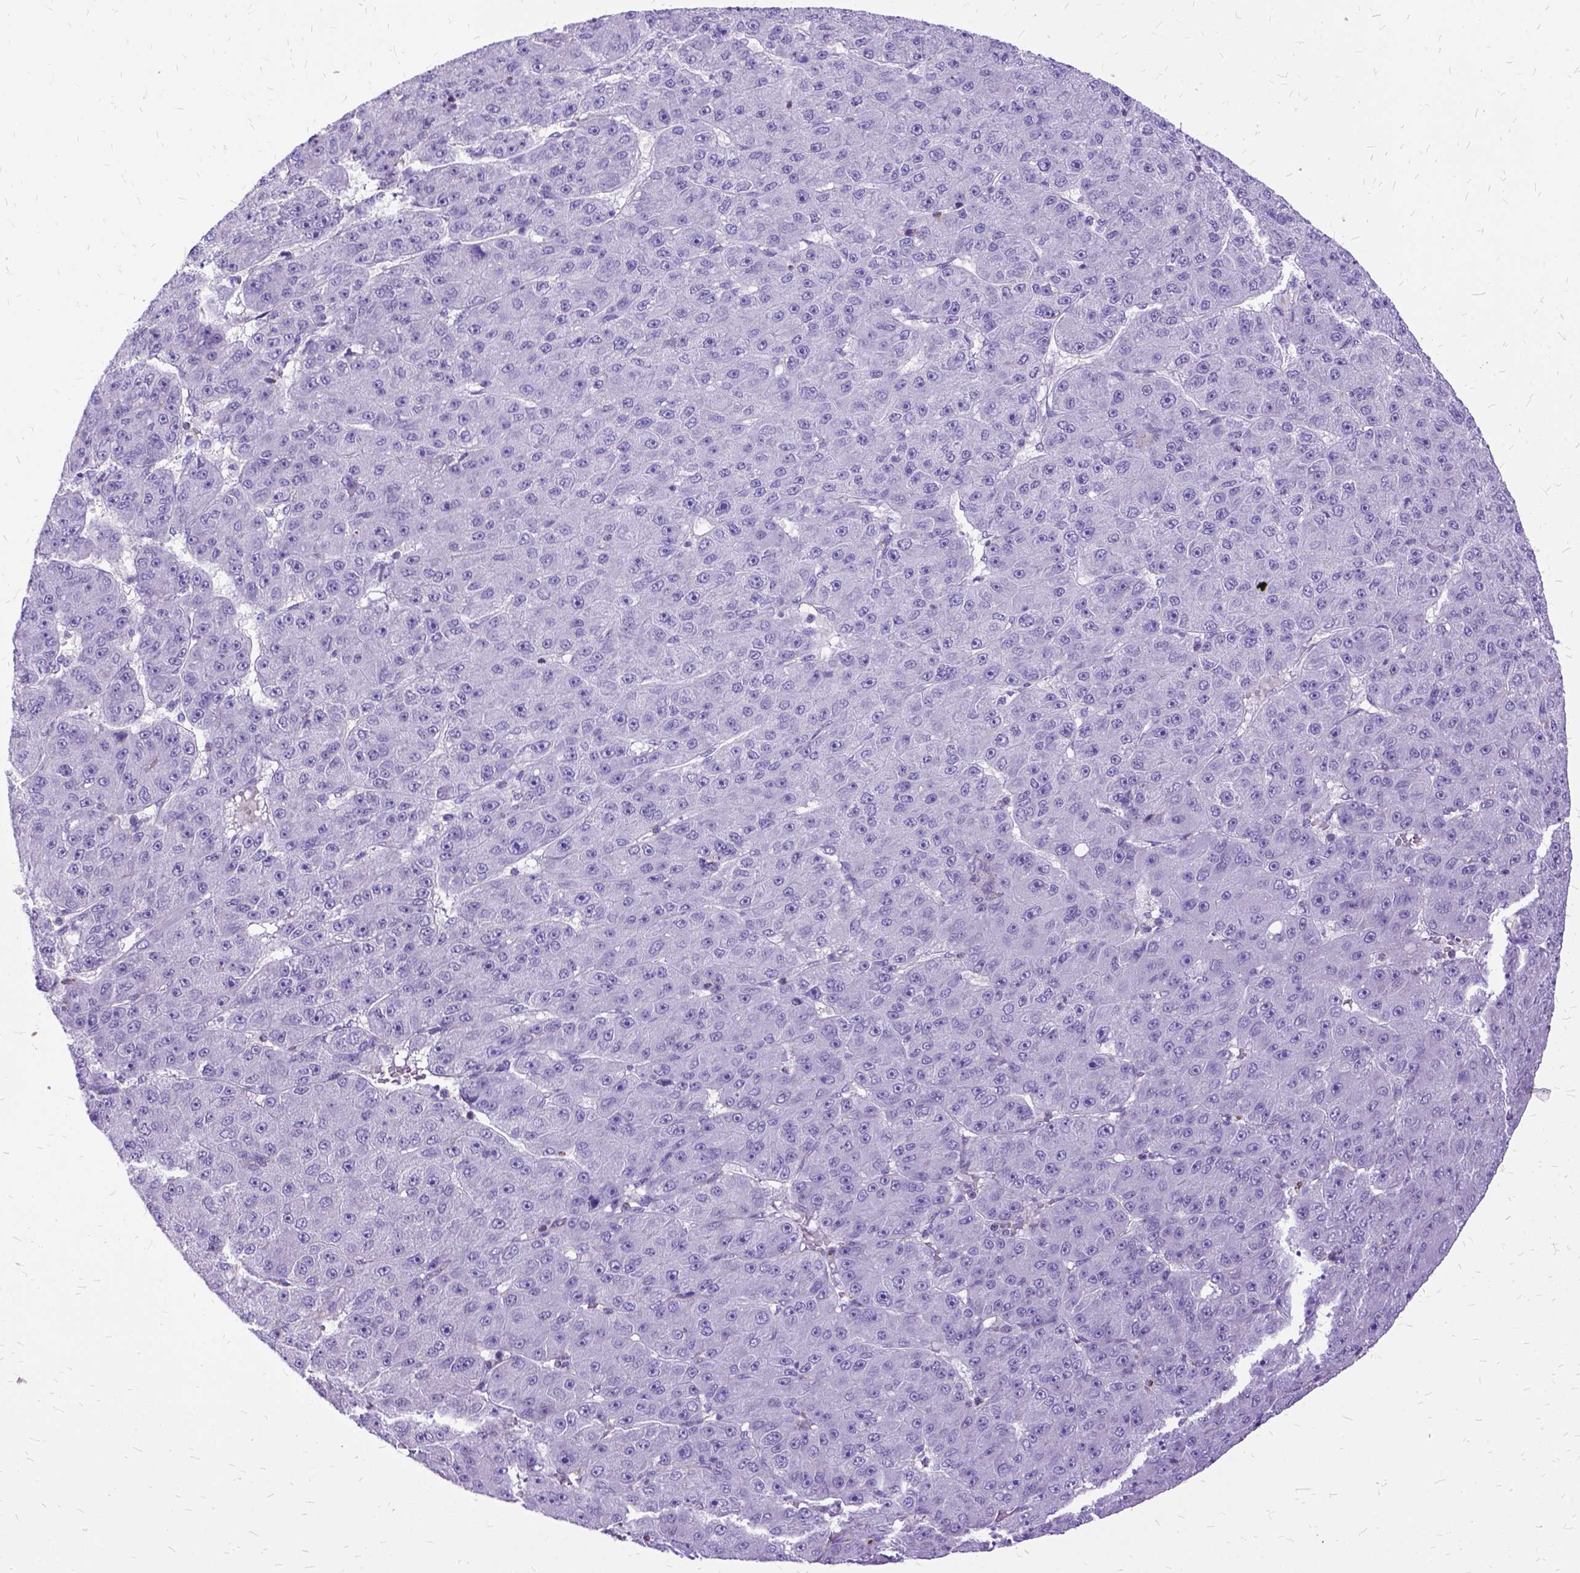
{"staining": {"intensity": "negative", "quantity": "none", "location": "none"}, "tissue": "liver cancer", "cell_type": "Tumor cells", "image_type": "cancer", "snomed": [{"axis": "morphology", "description": "Carcinoma, Hepatocellular, NOS"}, {"axis": "topography", "description": "Liver"}], "caption": "Liver hepatocellular carcinoma was stained to show a protein in brown. There is no significant staining in tumor cells.", "gene": "OXCT1", "patient": {"sex": "male", "age": 67}}